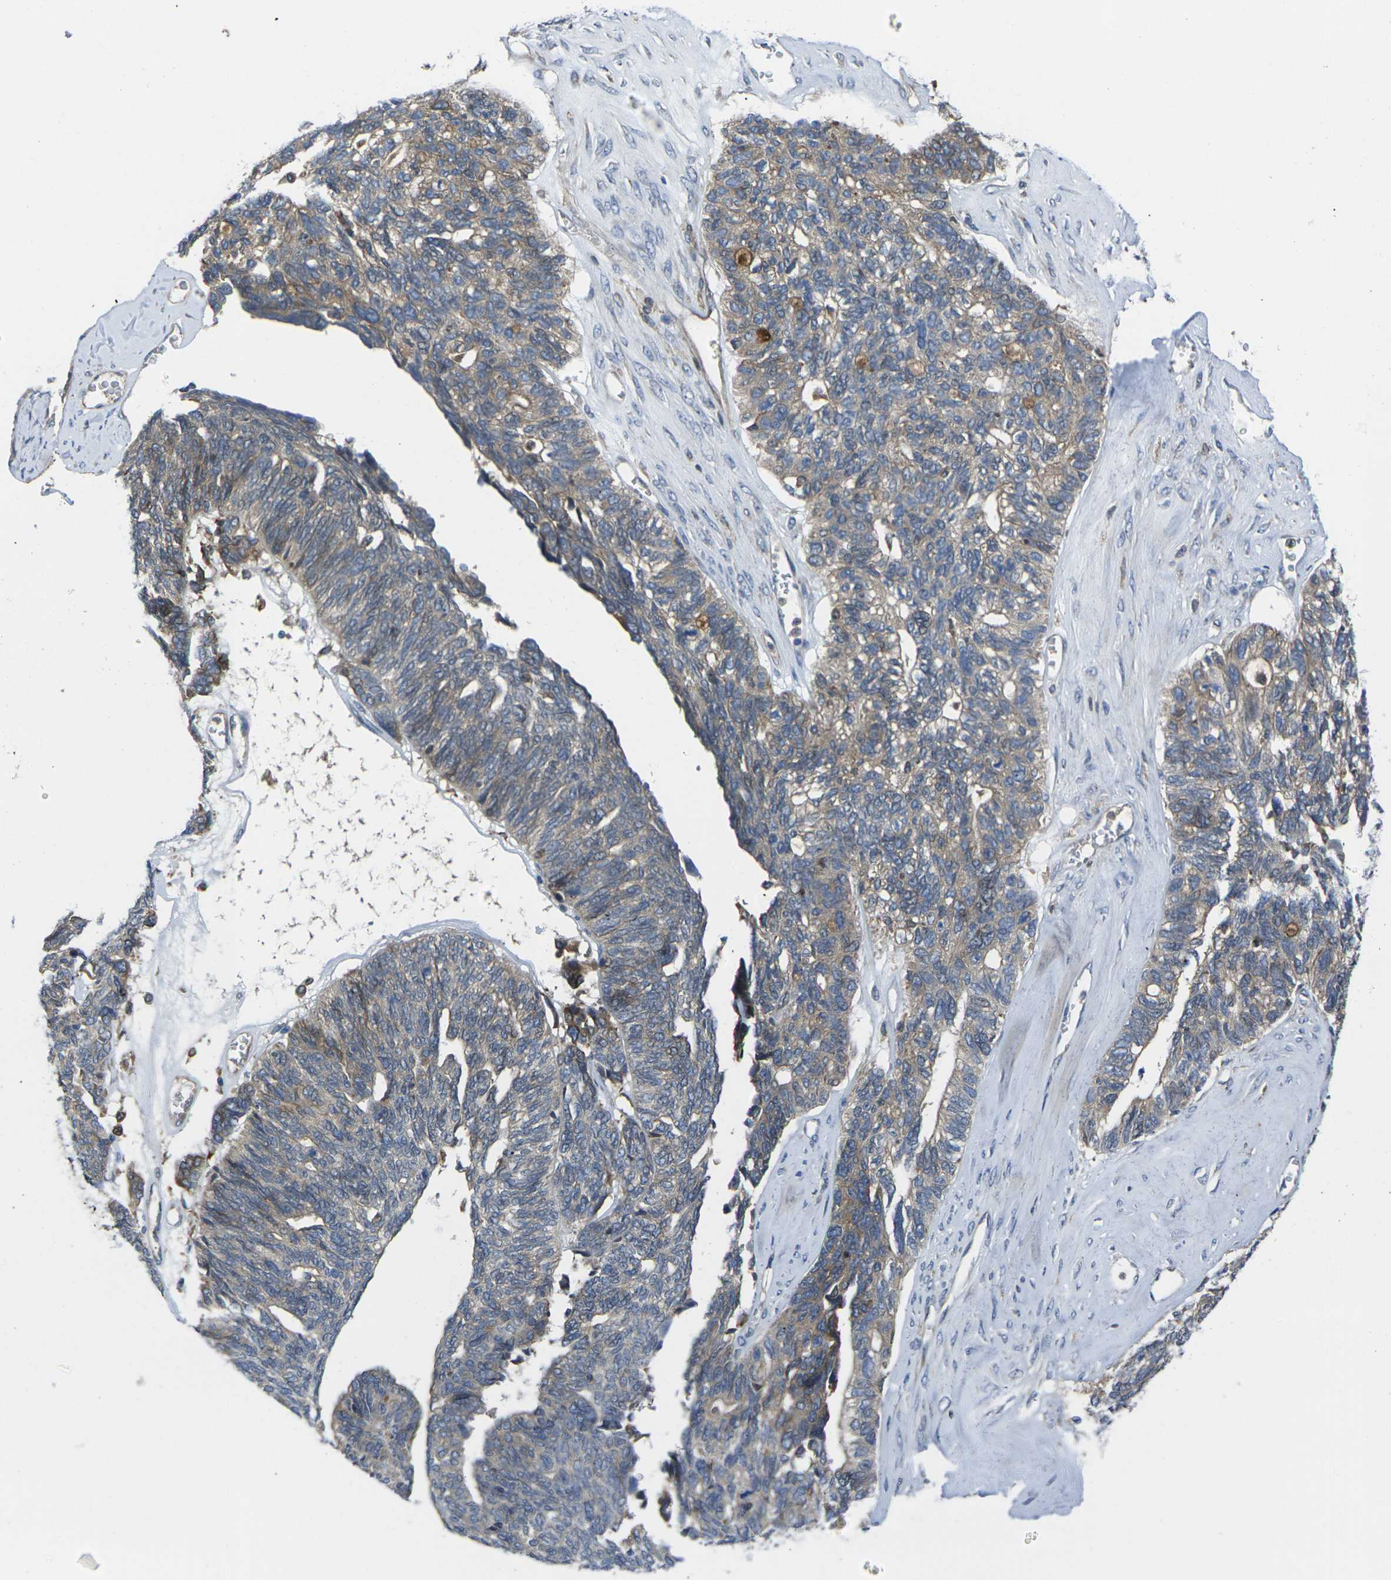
{"staining": {"intensity": "weak", "quantity": "25%-75%", "location": "cytoplasmic/membranous"}, "tissue": "ovarian cancer", "cell_type": "Tumor cells", "image_type": "cancer", "snomed": [{"axis": "morphology", "description": "Cystadenocarcinoma, serous, NOS"}, {"axis": "topography", "description": "Ovary"}], "caption": "Immunohistochemical staining of human ovarian cancer demonstrates weak cytoplasmic/membranous protein expression in approximately 25%-75% of tumor cells. Immunohistochemistry stains the protein of interest in brown and the nuclei are stained blue.", "gene": "FZD1", "patient": {"sex": "female", "age": 79}}